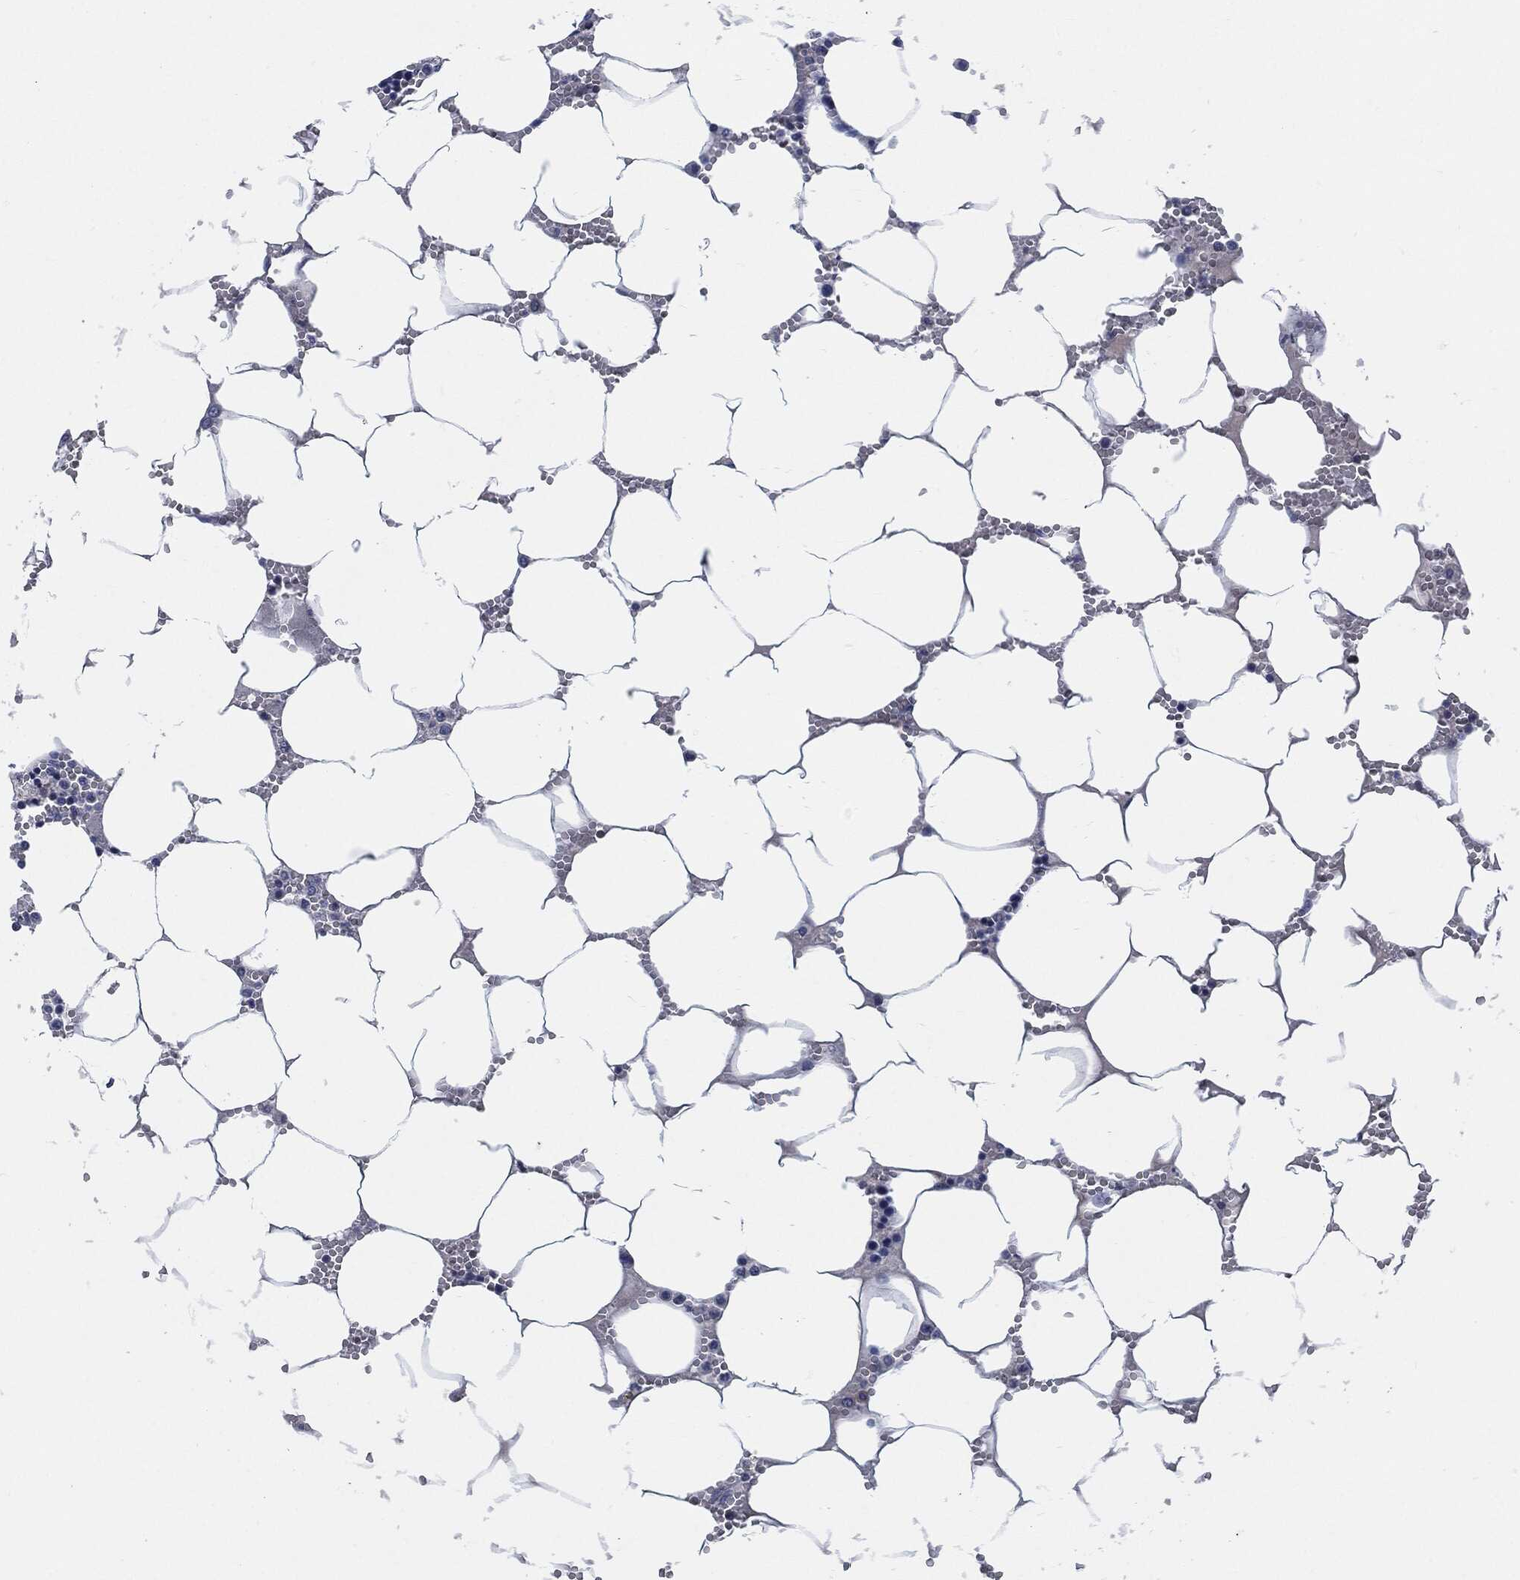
{"staining": {"intensity": "negative", "quantity": "none", "location": "none"}, "tissue": "bone marrow", "cell_type": "Hematopoietic cells", "image_type": "normal", "snomed": [{"axis": "morphology", "description": "Normal tissue, NOS"}, {"axis": "topography", "description": "Bone marrow"}], "caption": "DAB (3,3'-diaminobenzidine) immunohistochemical staining of benign bone marrow reveals no significant staining in hematopoietic cells. (DAB immunohistochemistry (IHC) with hematoxylin counter stain).", "gene": "CD27", "patient": {"sex": "female", "age": 64}}